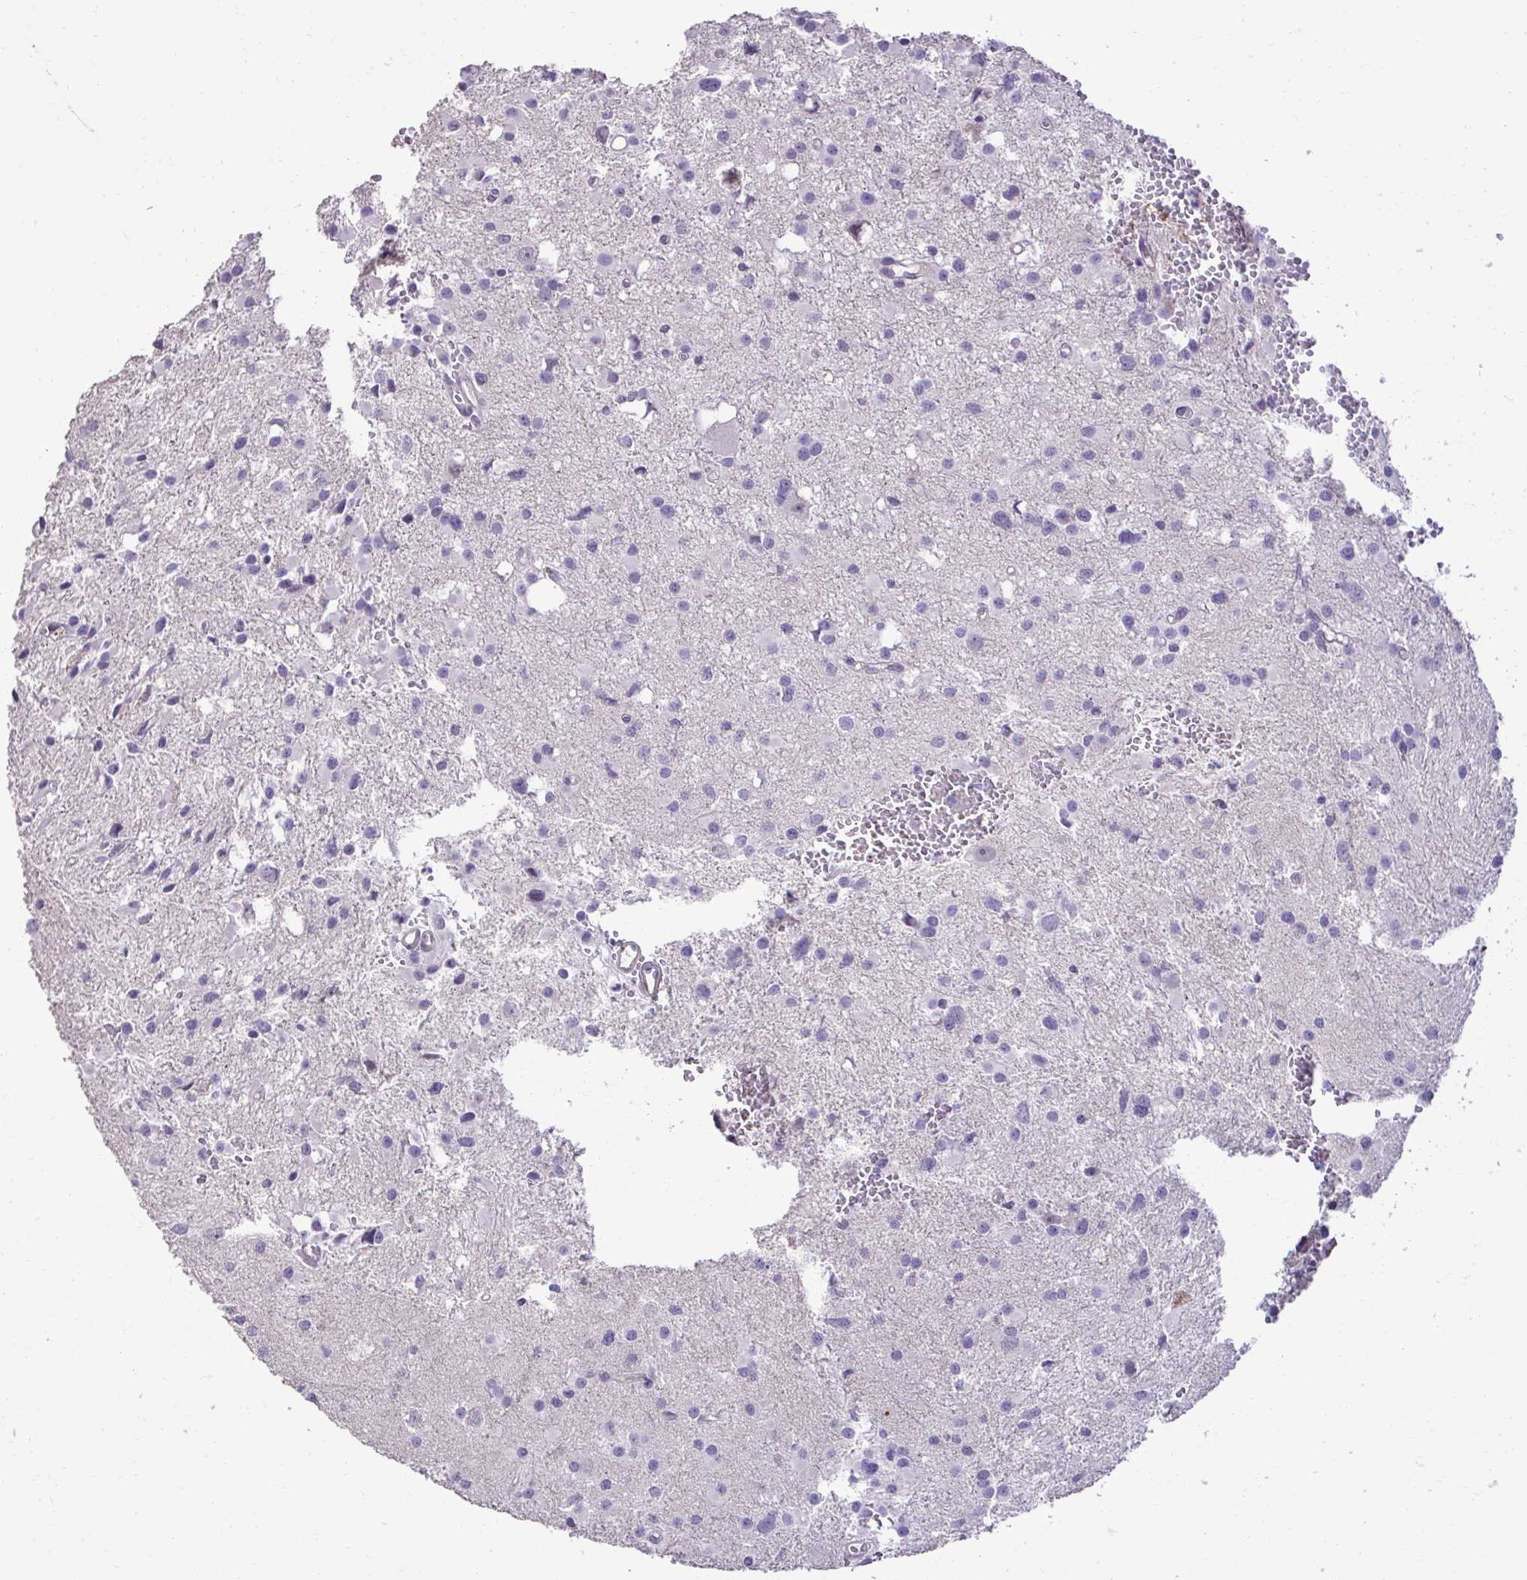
{"staining": {"intensity": "negative", "quantity": "none", "location": "none"}, "tissue": "glioma", "cell_type": "Tumor cells", "image_type": "cancer", "snomed": [{"axis": "morphology", "description": "Glioma, malignant, High grade"}, {"axis": "topography", "description": "Brain"}], "caption": "Protein analysis of malignant glioma (high-grade) reveals no significant expression in tumor cells. The staining was performed using DAB (3,3'-diaminobenzidine) to visualize the protein expression in brown, while the nuclei were stained in blue with hematoxylin (Magnification: 20x).", "gene": "SLC30A3", "patient": {"sex": "male", "age": 54}}